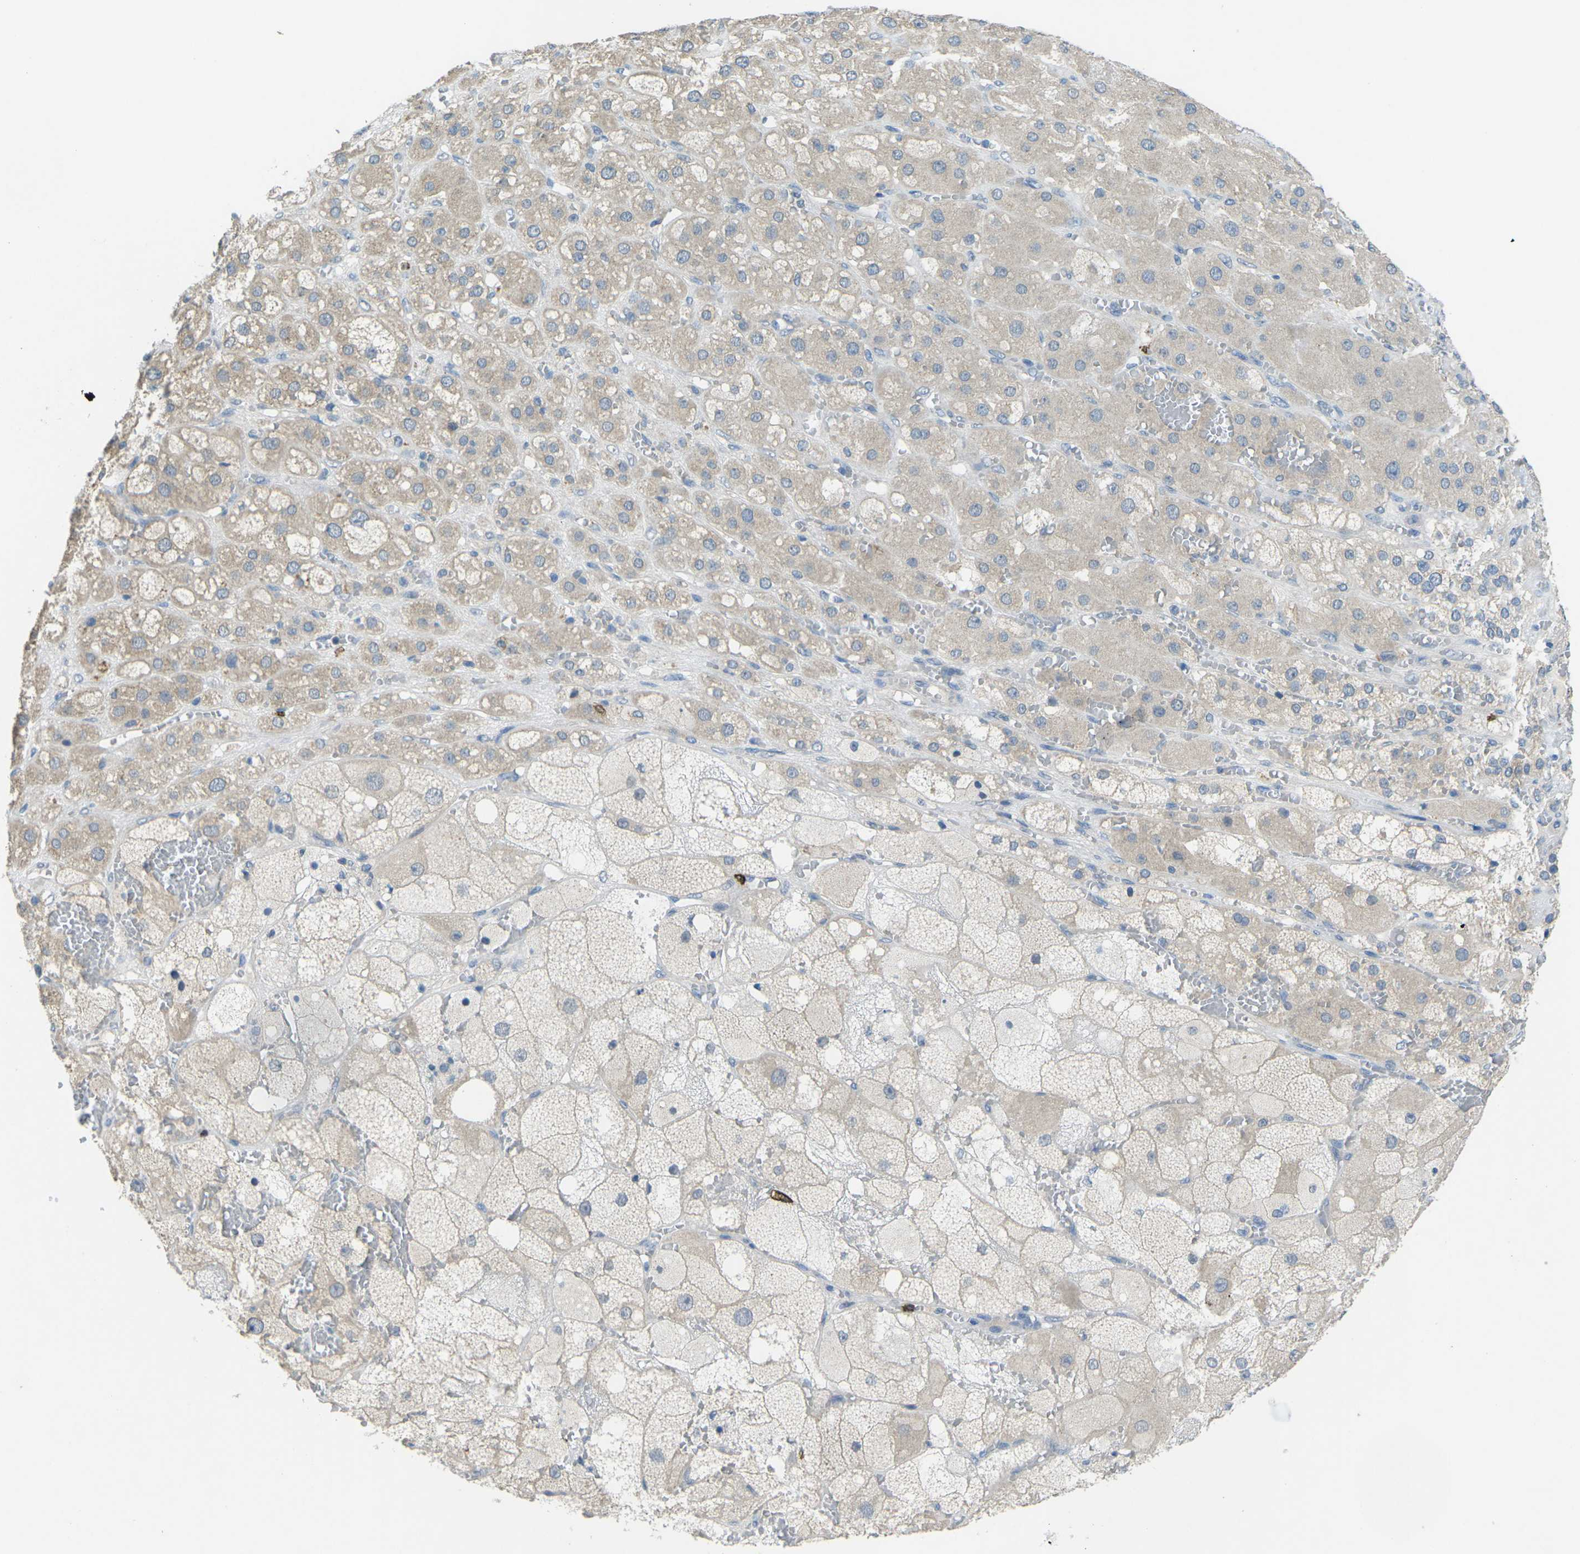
{"staining": {"intensity": "weak", "quantity": "<25%", "location": "cytoplasmic/membranous"}, "tissue": "adrenal gland", "cell_type": "Glandular cells", "image_type": "normal", "snomed": [{"axis": "morphology", "description": "Normal tissue, NOS"}, {"axis": "topography", "description": "Adrenal gland"}], "caption": "Human adrenal gland stained for a protein using immunohistochemistry (IHC) displays no expression in glandular cells.", "gene": "CD19", "patient": {"sex": "female", "age": 47}}